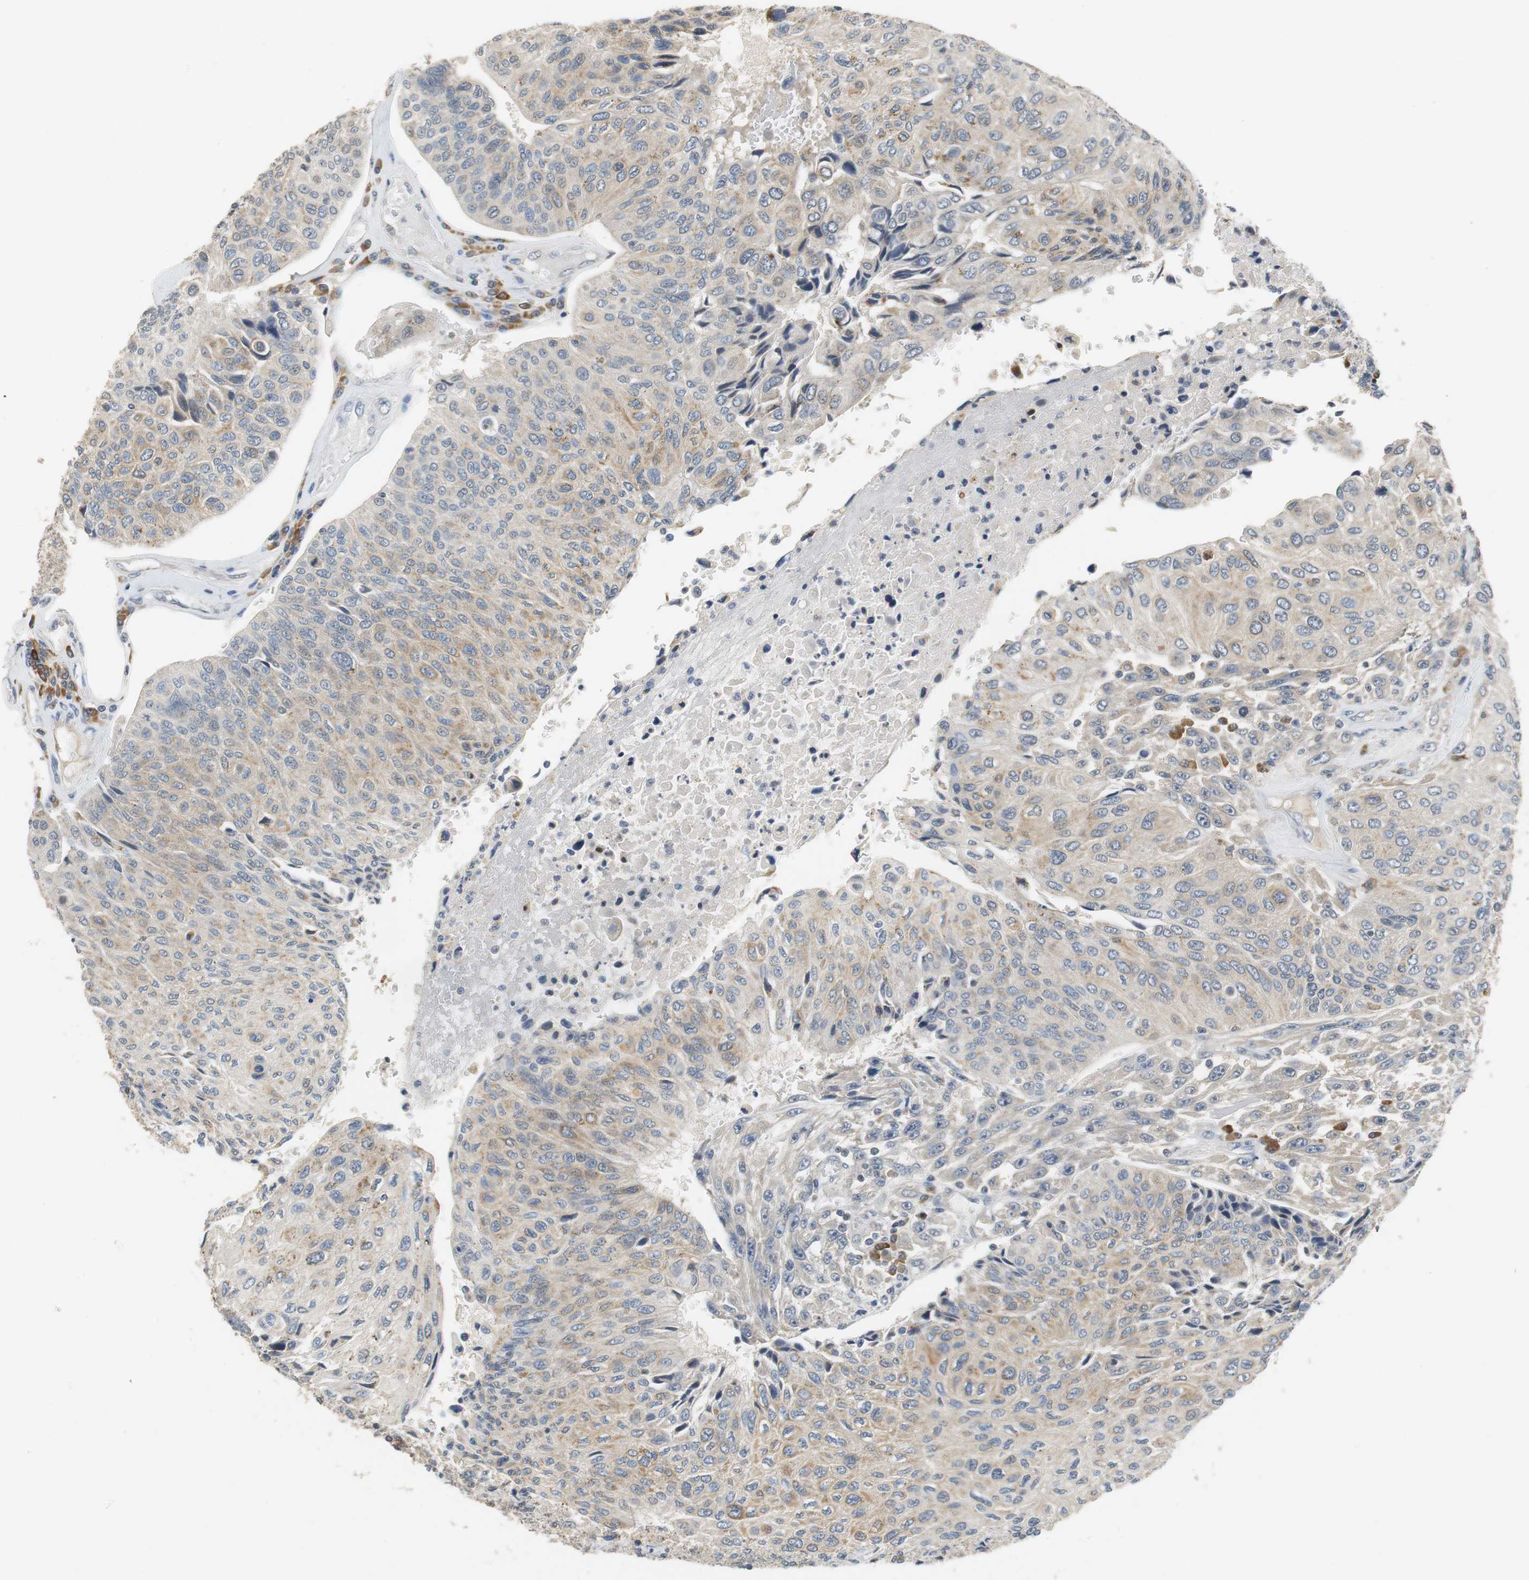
{"staining": {"intensity": "weak", "quantity": "25%-75%", "location": "cytoplasmic/membranous"}, "tissue": "urothelial cancer", "cell_type": "Tumor cells", "image_type": "cancer", "snomed": [{"axis": "morphology", "description": "Urothelial carcinoma, High grade"}, {"axis": "topography", "description": "Urinary bladder"}], "caption": "About 25%-75% of tumor cells in human high-grade urothelial carcinoma display weak cytoplasmic/membranous protein expression as visualized by brown immunohistochemical staining.", "gene": "GLCCI1", "patient": {"sex": "male", "age": 66}}